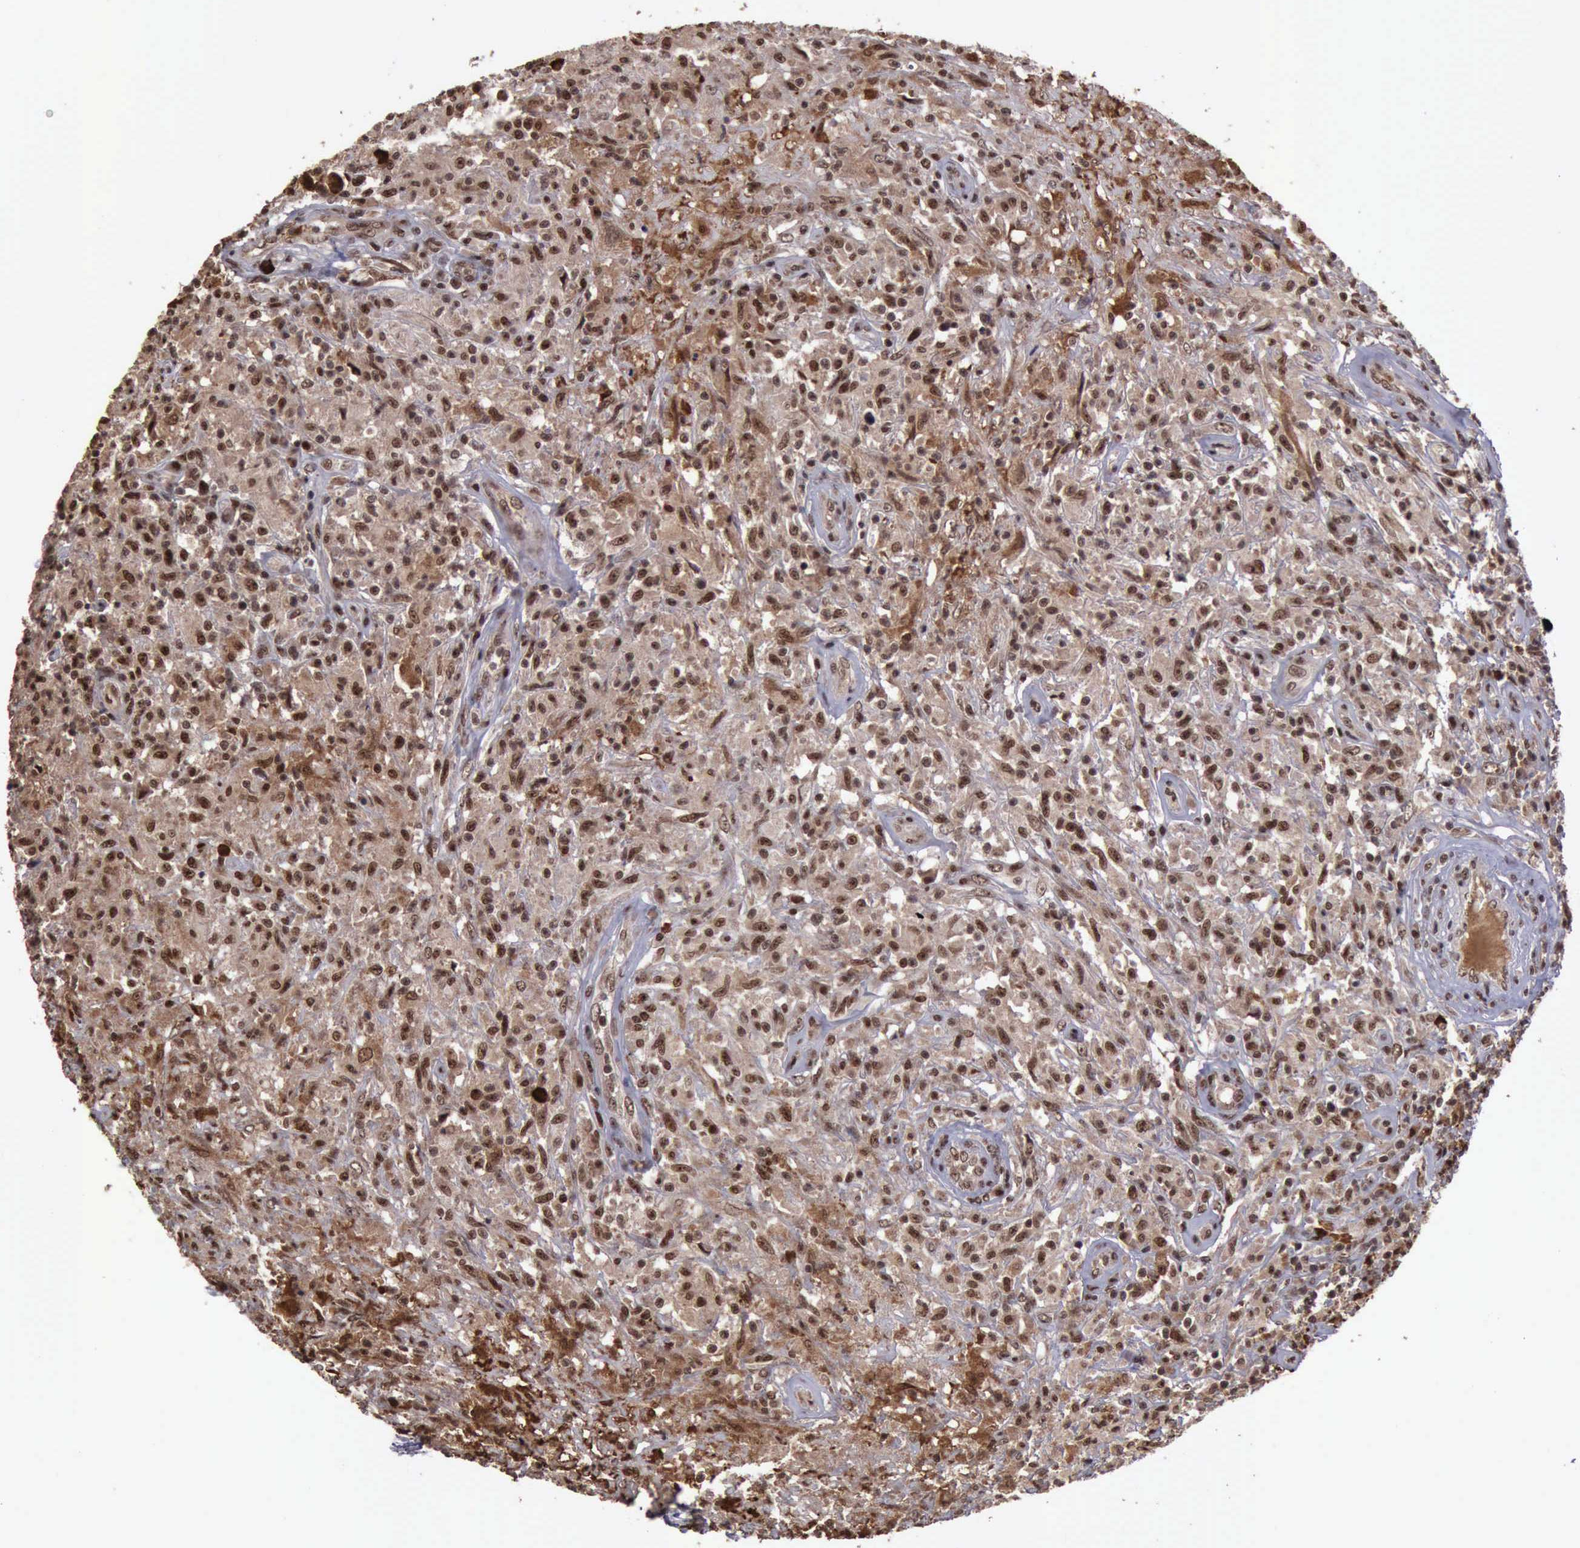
{"staining": {"intensity": "strong", "quantity": ">75%", "location": "cytoplasmic/membranous,nuclear"}, "tissue": "testis cancer", "cell_type": "Tumor cells", "image_type": "cancer", "snomed": [{"axis": "morphology", "description": "Seminoma, NOS"}, {"axis": "topography", "description": "Testis"}], "caption": "The image exhibits a brown stain indicating the presence of a protein in the cytoplasmic/membranous and nuclear of tumor cells in testis cancer (seminoma). The staining was performed using DAB (3,3'-diaminobenzidine) to visualize the protein expression in brown, while the nuclei were stained in blue with hematoxylin (Magnification: 20x).", "gene": "TRMT2A", "patient": {"sex": "male", "age": 34}}